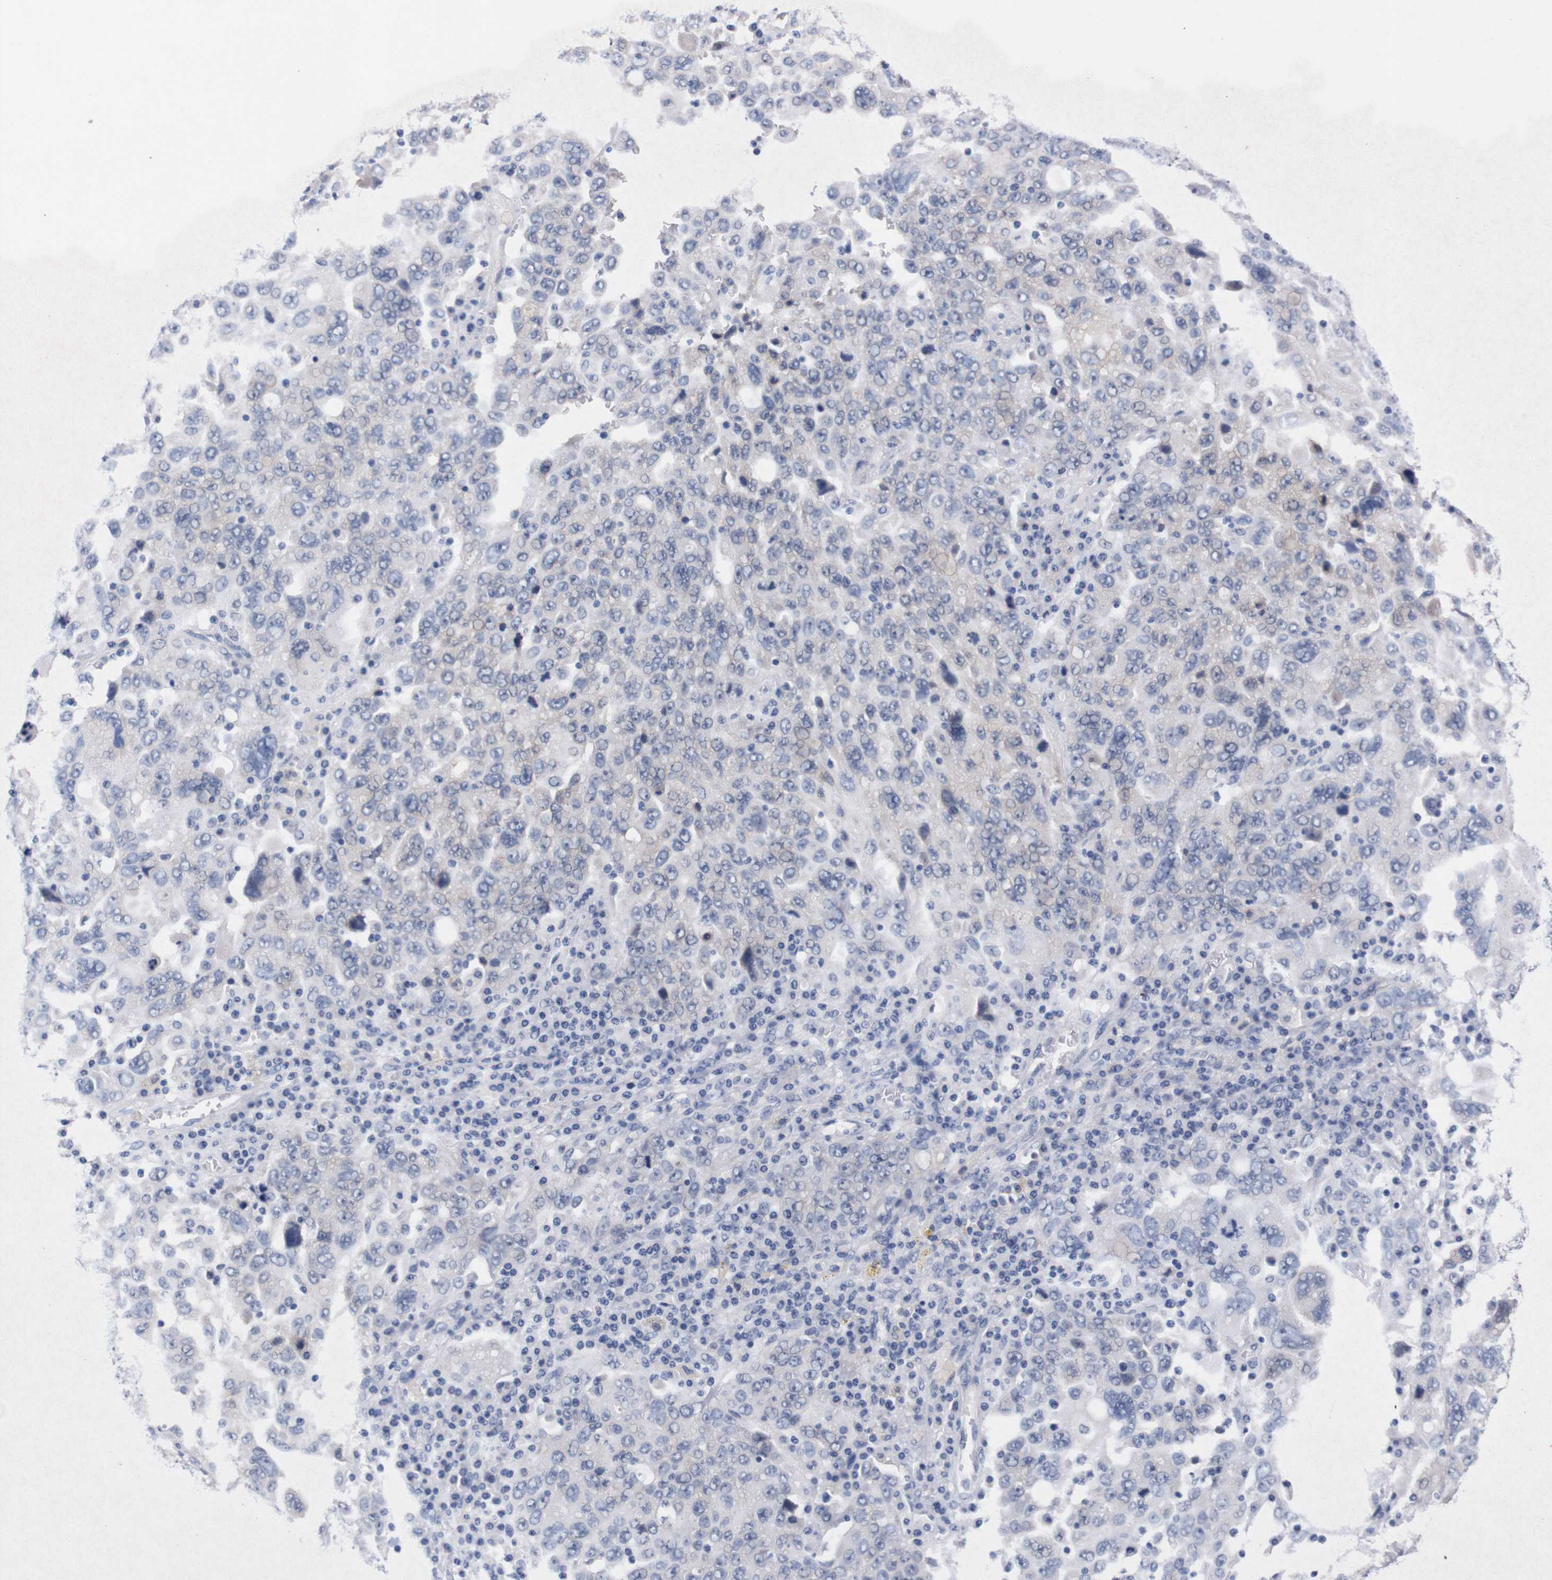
{"staining": {"intensity": "negative", "quantity": "none", "location": "none"}, "tissue": "ovarian cancer", "cell_type": "Tumor cells", "image_type": "cancer", "snomed": [{"axis": "morphology", "description": "Carcinoma, endometroid"}, {"axis": "topography", "description": "Ovary"}], "caption": "This is an immunohistochemistry image of human ovarian cancer. There is no positivity in tumor cells.", "gene": "TNFRSF21", "patient": {"sex": "female", "age": 62}}